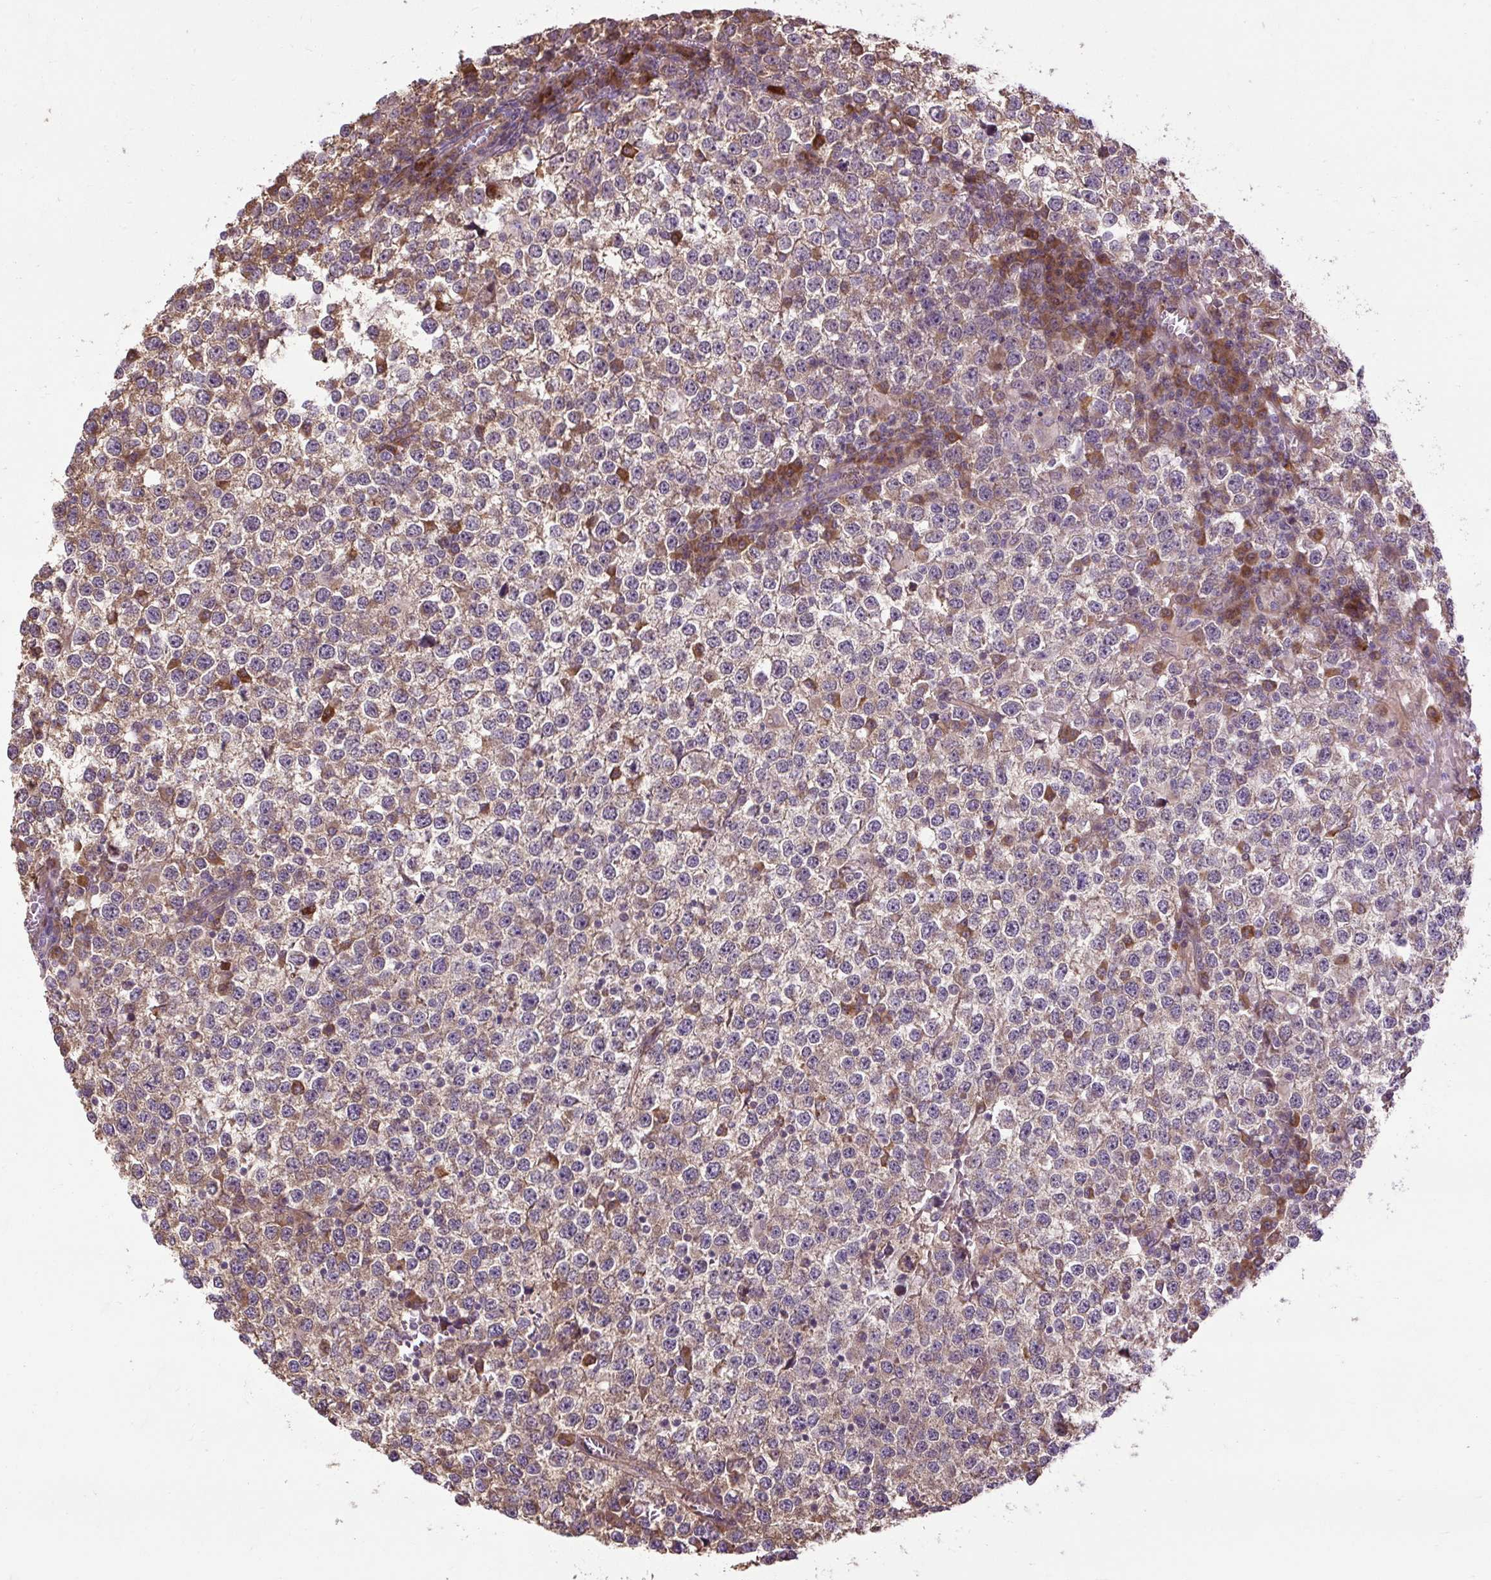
{"staining": {"intensity": "moderate", "quantity": "25%-75%", "location": "cytoplasmic/membranous"}, "tissue": "testis cancer", "cell_type": "Tumor cells", "image_type": "cancer", "snomed": [{"axis": "morphology", "description": "Seminoma, NOS"}, {"axis": "topography", "description": "Testis"}], "caption": "Tumor cells show medium levels of moderate cytoplasmic/membranous positivity in about 25%-75% of cells in testis cancer (seminoma).", "gene": "FLRT1", "patient": {"sex": "male", "age": 65}}